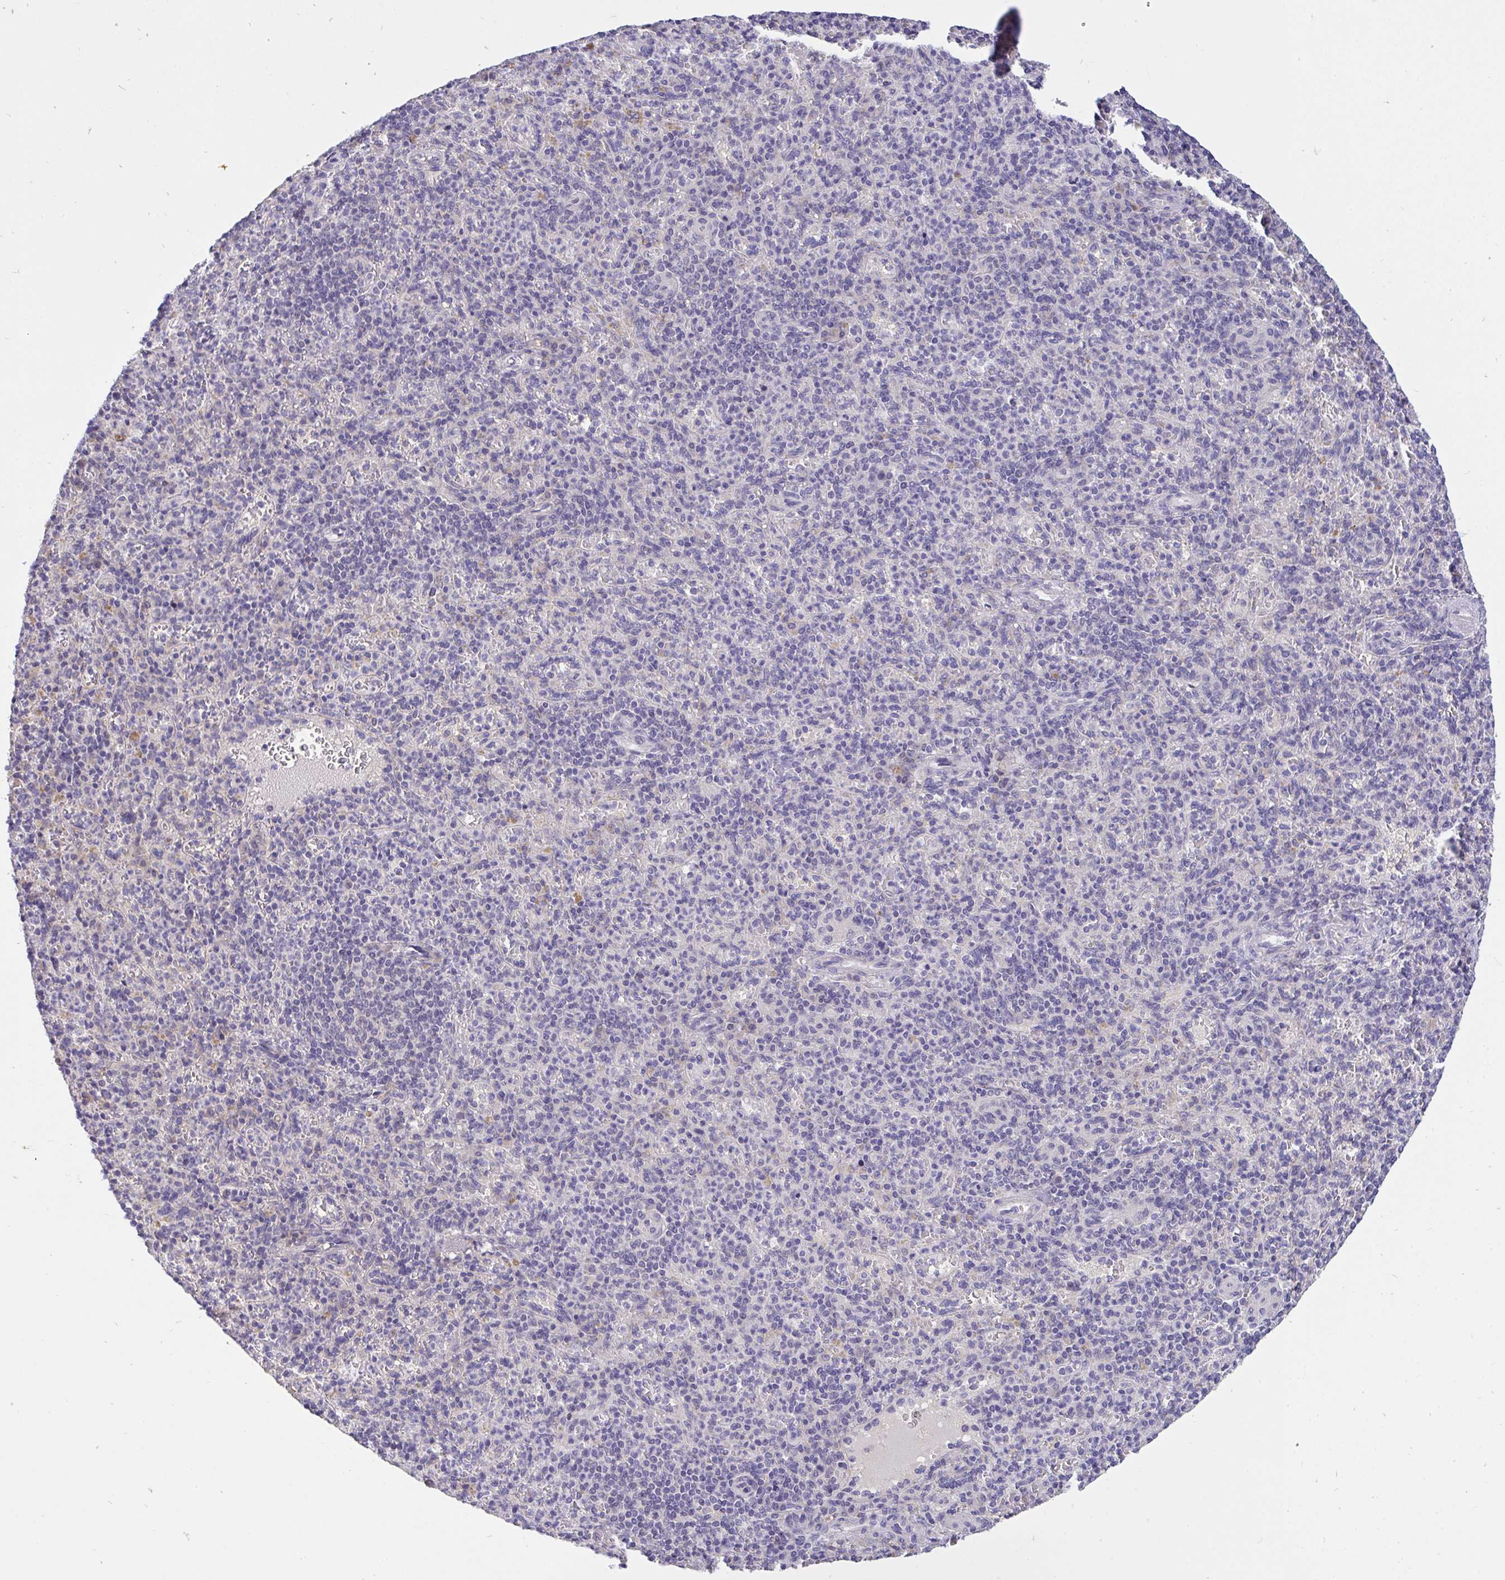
{"staining": {"intensity": "negative", "quantity": "none", "location": "none"}, "tissue": "spleen", "cell_type": "Cells in red pulp", "image_type": "normal", "snomed": [{"axis": "morphology", "description": "Normal tissue, NOS"}, {"axis": "topography", "description": "Spleen"}], "caption": "This is an immunohistochemistry (IHC) image of benign spleen. There is no staining in cells in red pulp.", "gene": "C19orf54", "patient": {"sex": "female", "age": 74}}